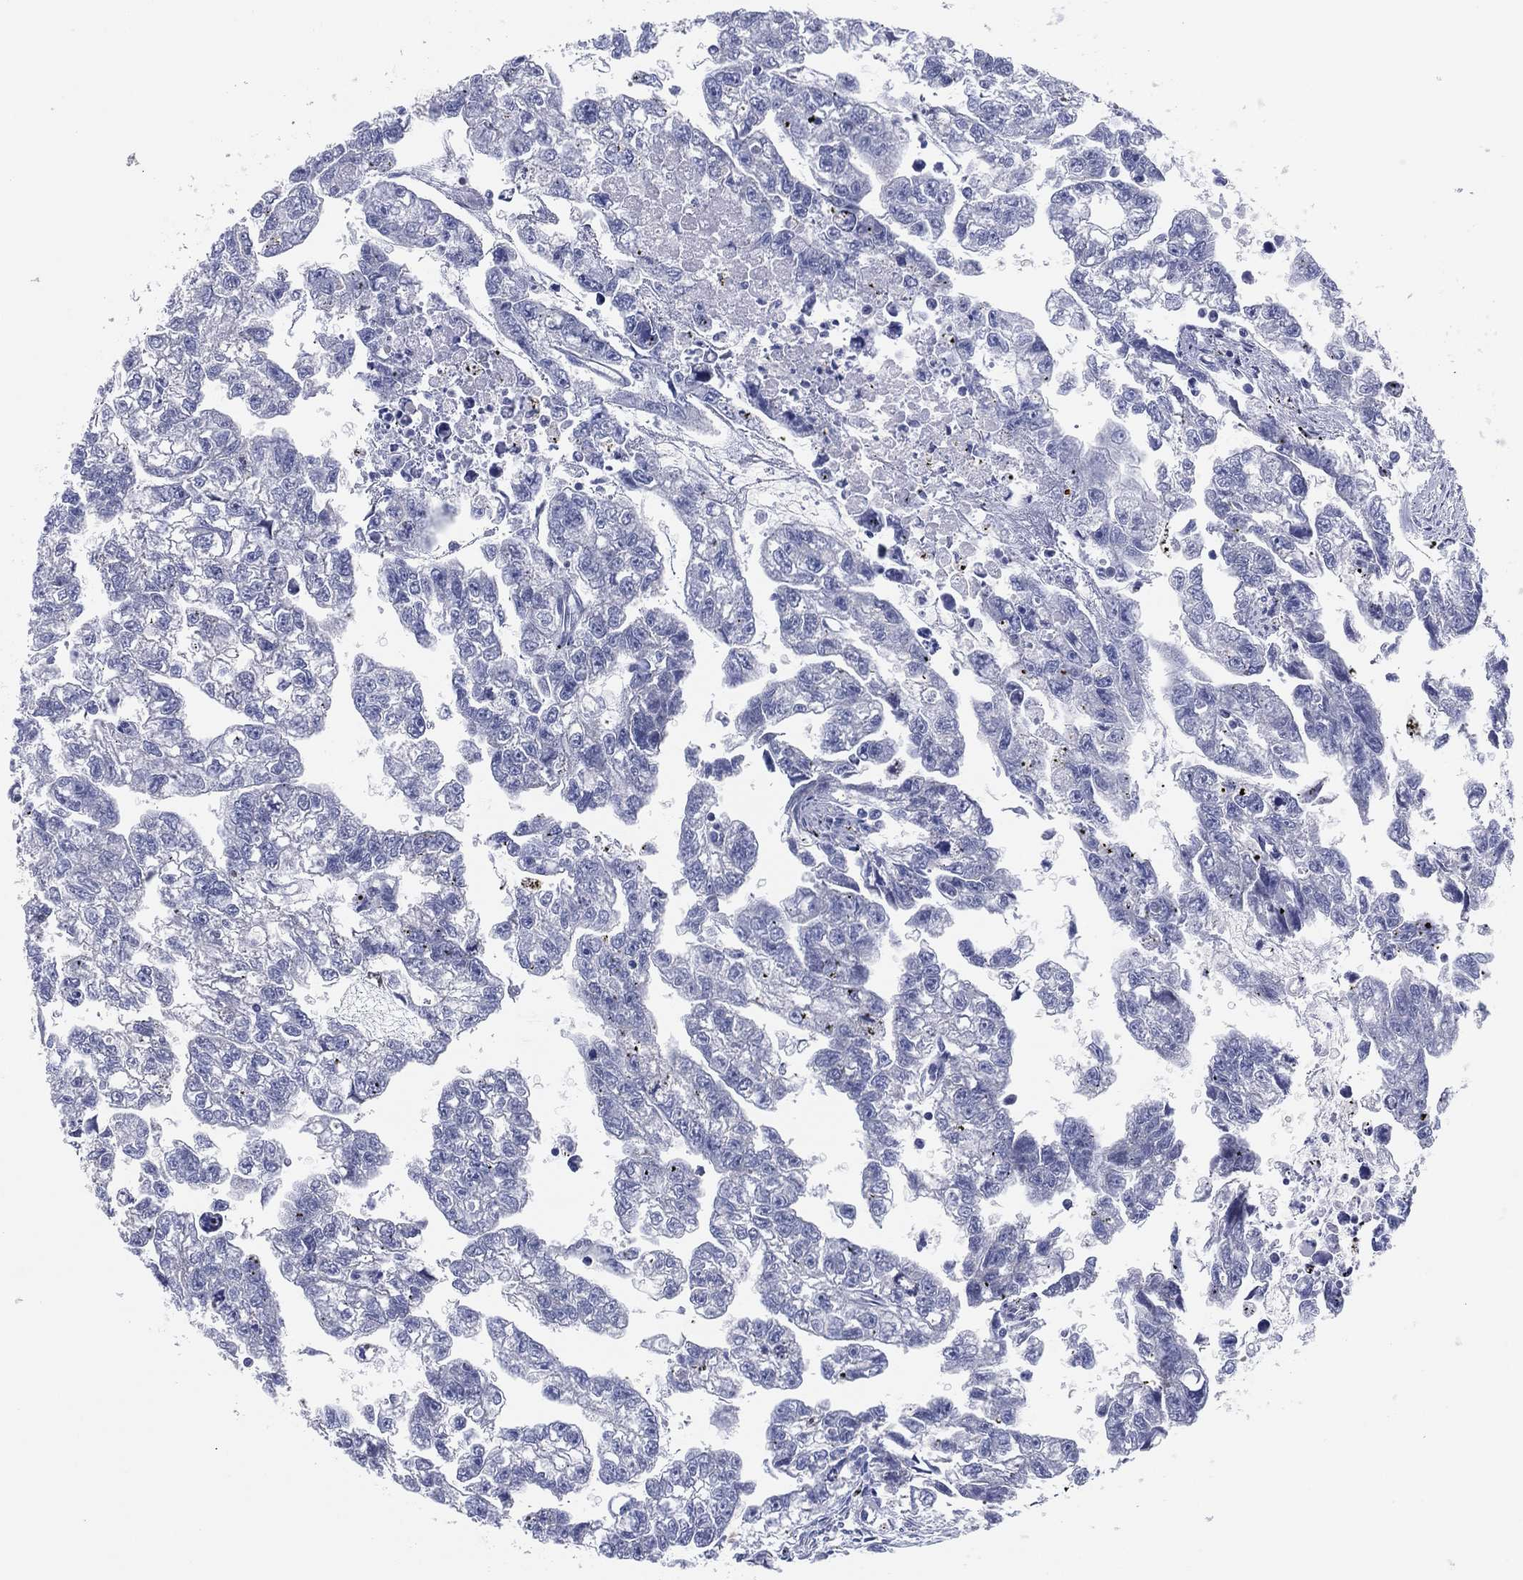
{"staining": {"intensity": "negative", "quantity": "none", "location": "none"}, "tissue": "testis cancer", "cell_type": "Tumor cells", "image_type": "cancer", "snomed": [{"axis": "morphology", "description": "Carcinoma, Embryonal, NOS"}, {"axis": "morphology", "description": "Teratoma, malignant, NOS"}, {"axis": "topography", "description": "Testis"}], "caption": "Human testis cancer stained for a protein using IHC exhibits no expression in tumor cells.", "gene": "HEATR4", "patient": {"sex": "male", "age": 44}}